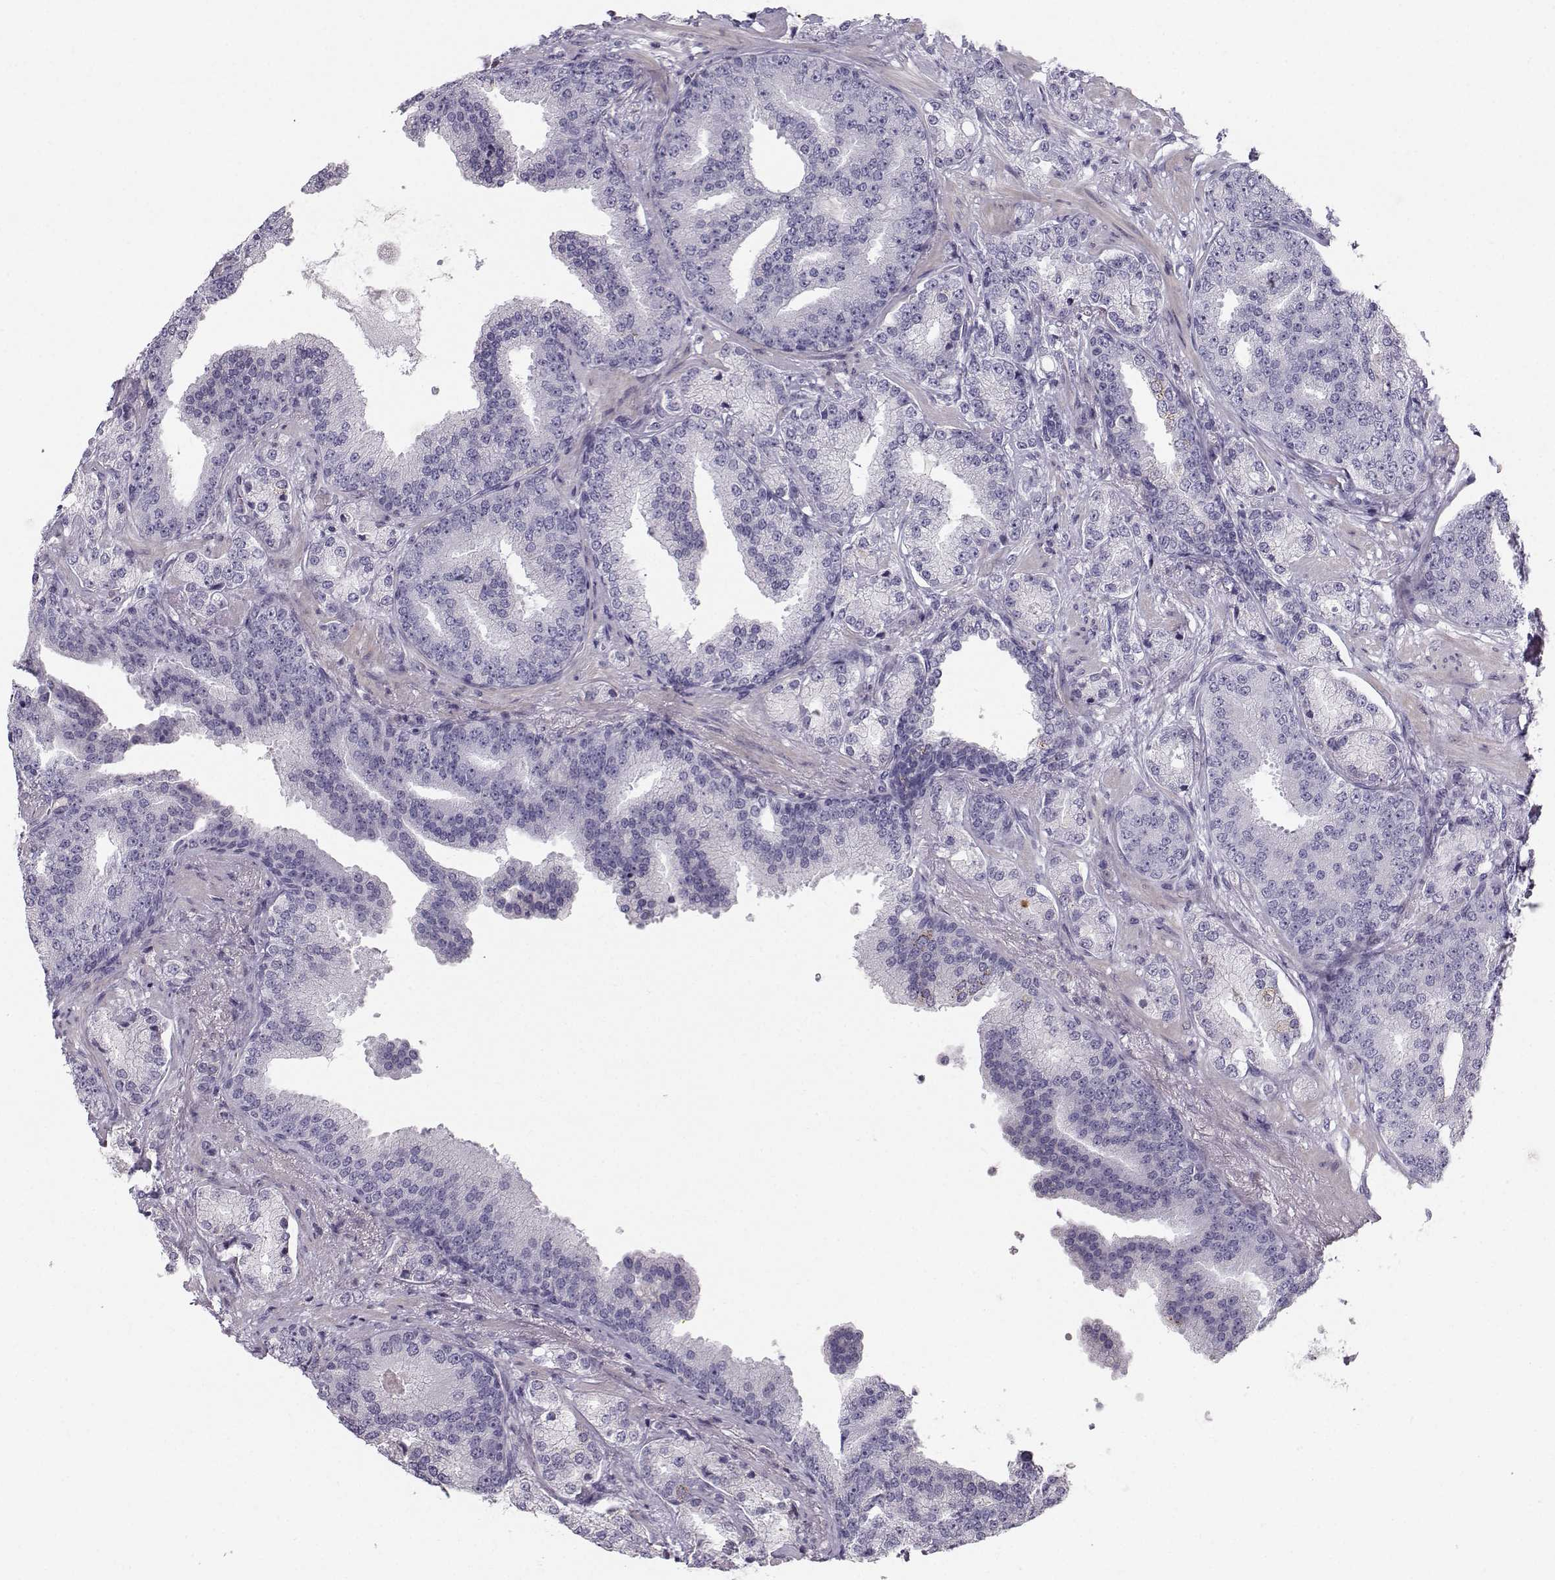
{"staining": {"intensity": "negative", "quantity": "none", "location": "none"}, "tissue": "prostate cancer", "cell_type": "Tumor cells", "image_type": "cancer", "snomed": [{"axis": "morphology", "description": "Adenocarcinoma, Low grade"}, {"axis": "topography", "description": "Prostate"}], "caption": "Human prostate cancer stained for a protein using IHC reveals no expression in tumor cells.", "gene": "CASR", "patient": {"sex": "male", "age": 68}}